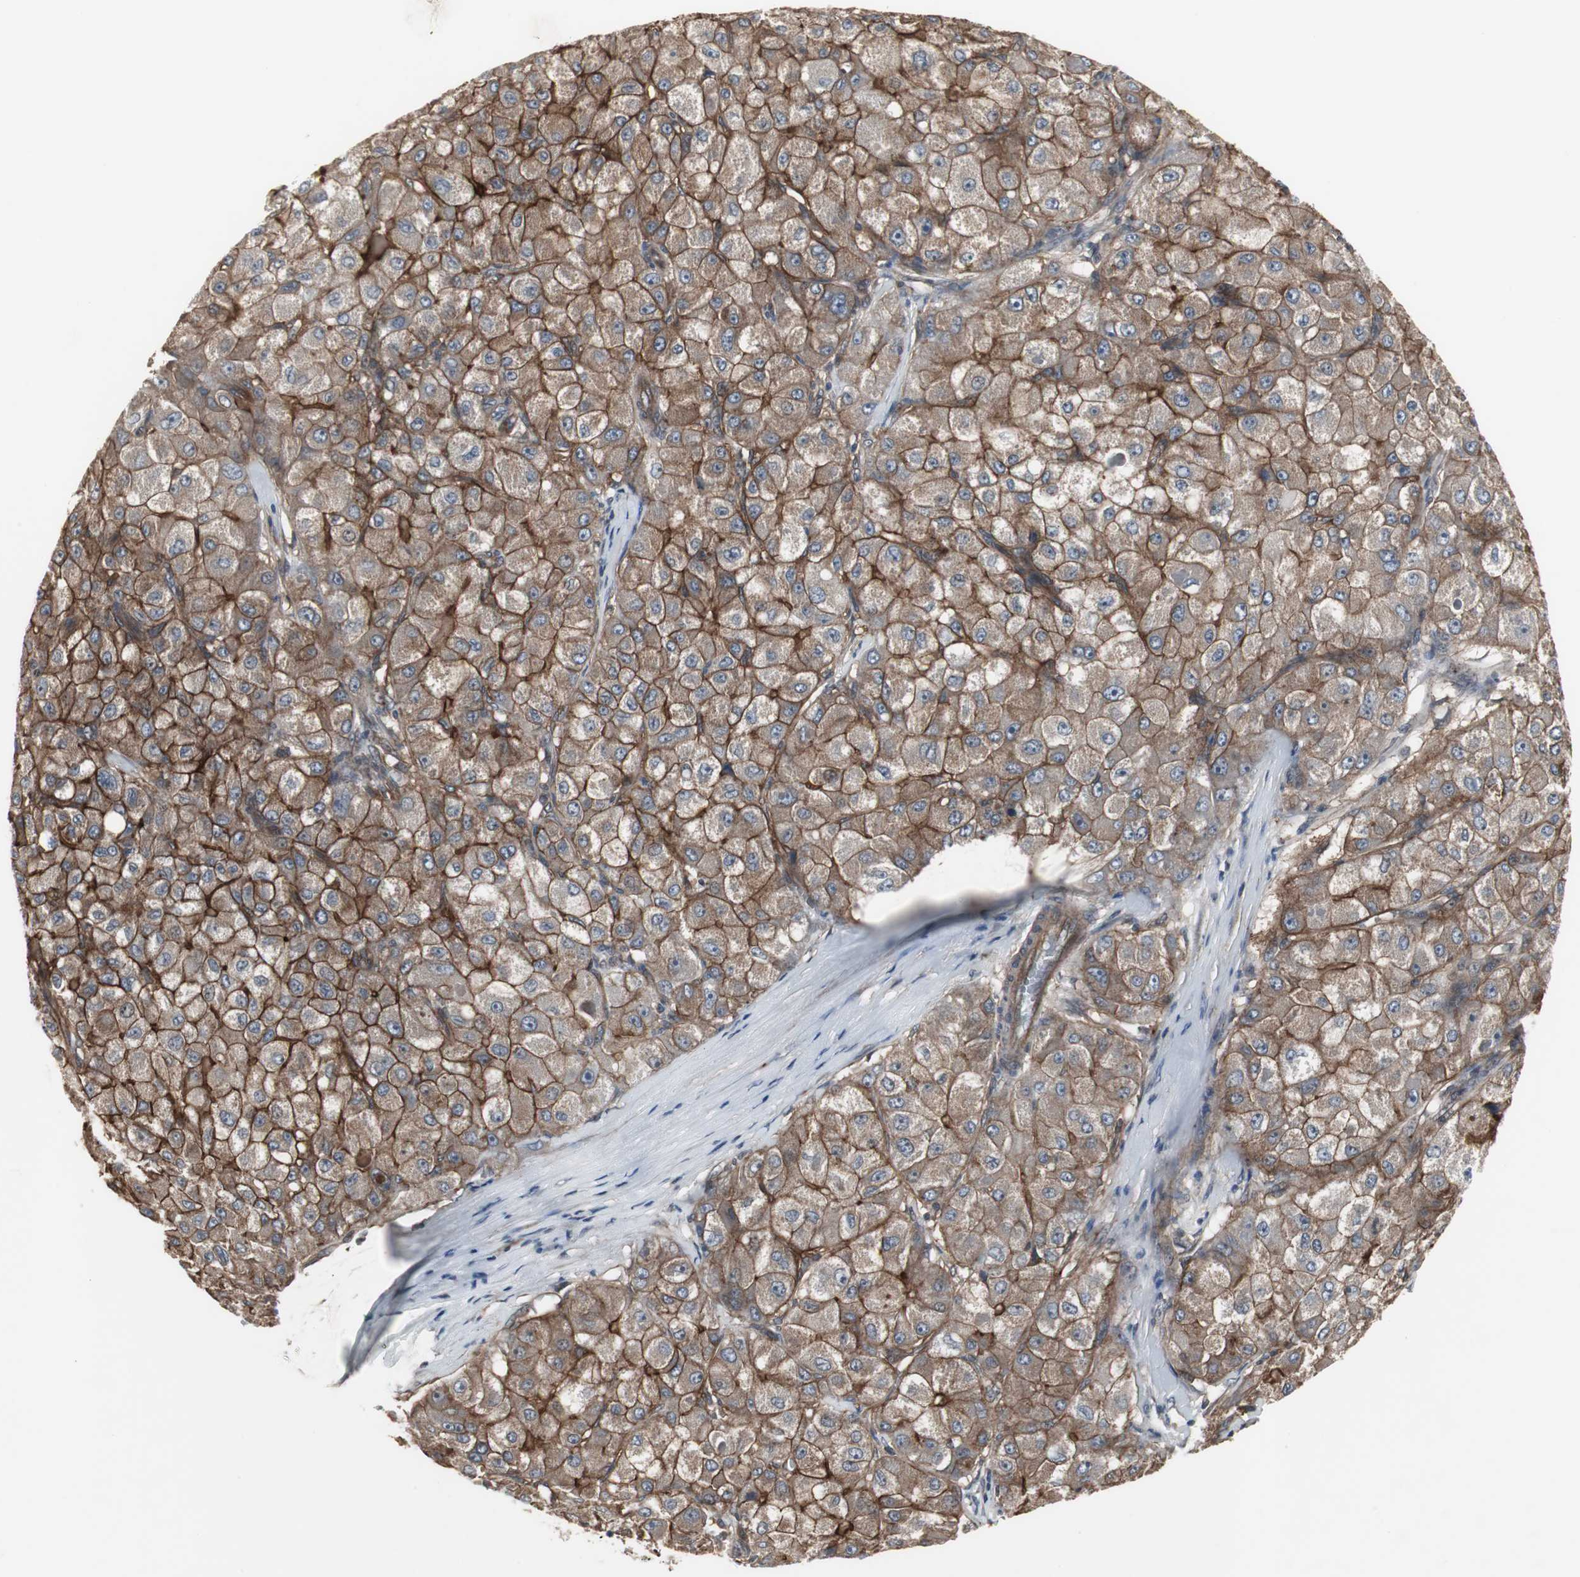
{"staining": {"intensity": "moderate", "quantity": ">75%", "location": "cytoplasmic/membranous"}, "tissue": "liver cancer", "cell_type": "Tumor cells", "image_type": "cancer", "snomed": [{"axis": "morphology", "description": "Carcinoma, Hepatocellular, NOS"}, {"axis": "topography", "description": "Liver"}], "caption": "Immunohistochemistry (IHC) micrograph of neoplastic tissue: human liver cancer (hepatocellular carcinoma) stained using immunohistochemistry exhibits medium levels of moderate protein expression localized specifically in the cytoplasmic/membranous of tumor cells, appearing as a cytoplasmic/membranous brown color.", "gene": "ATP2B2", "patient": {"sex": "male", "age": 80}}